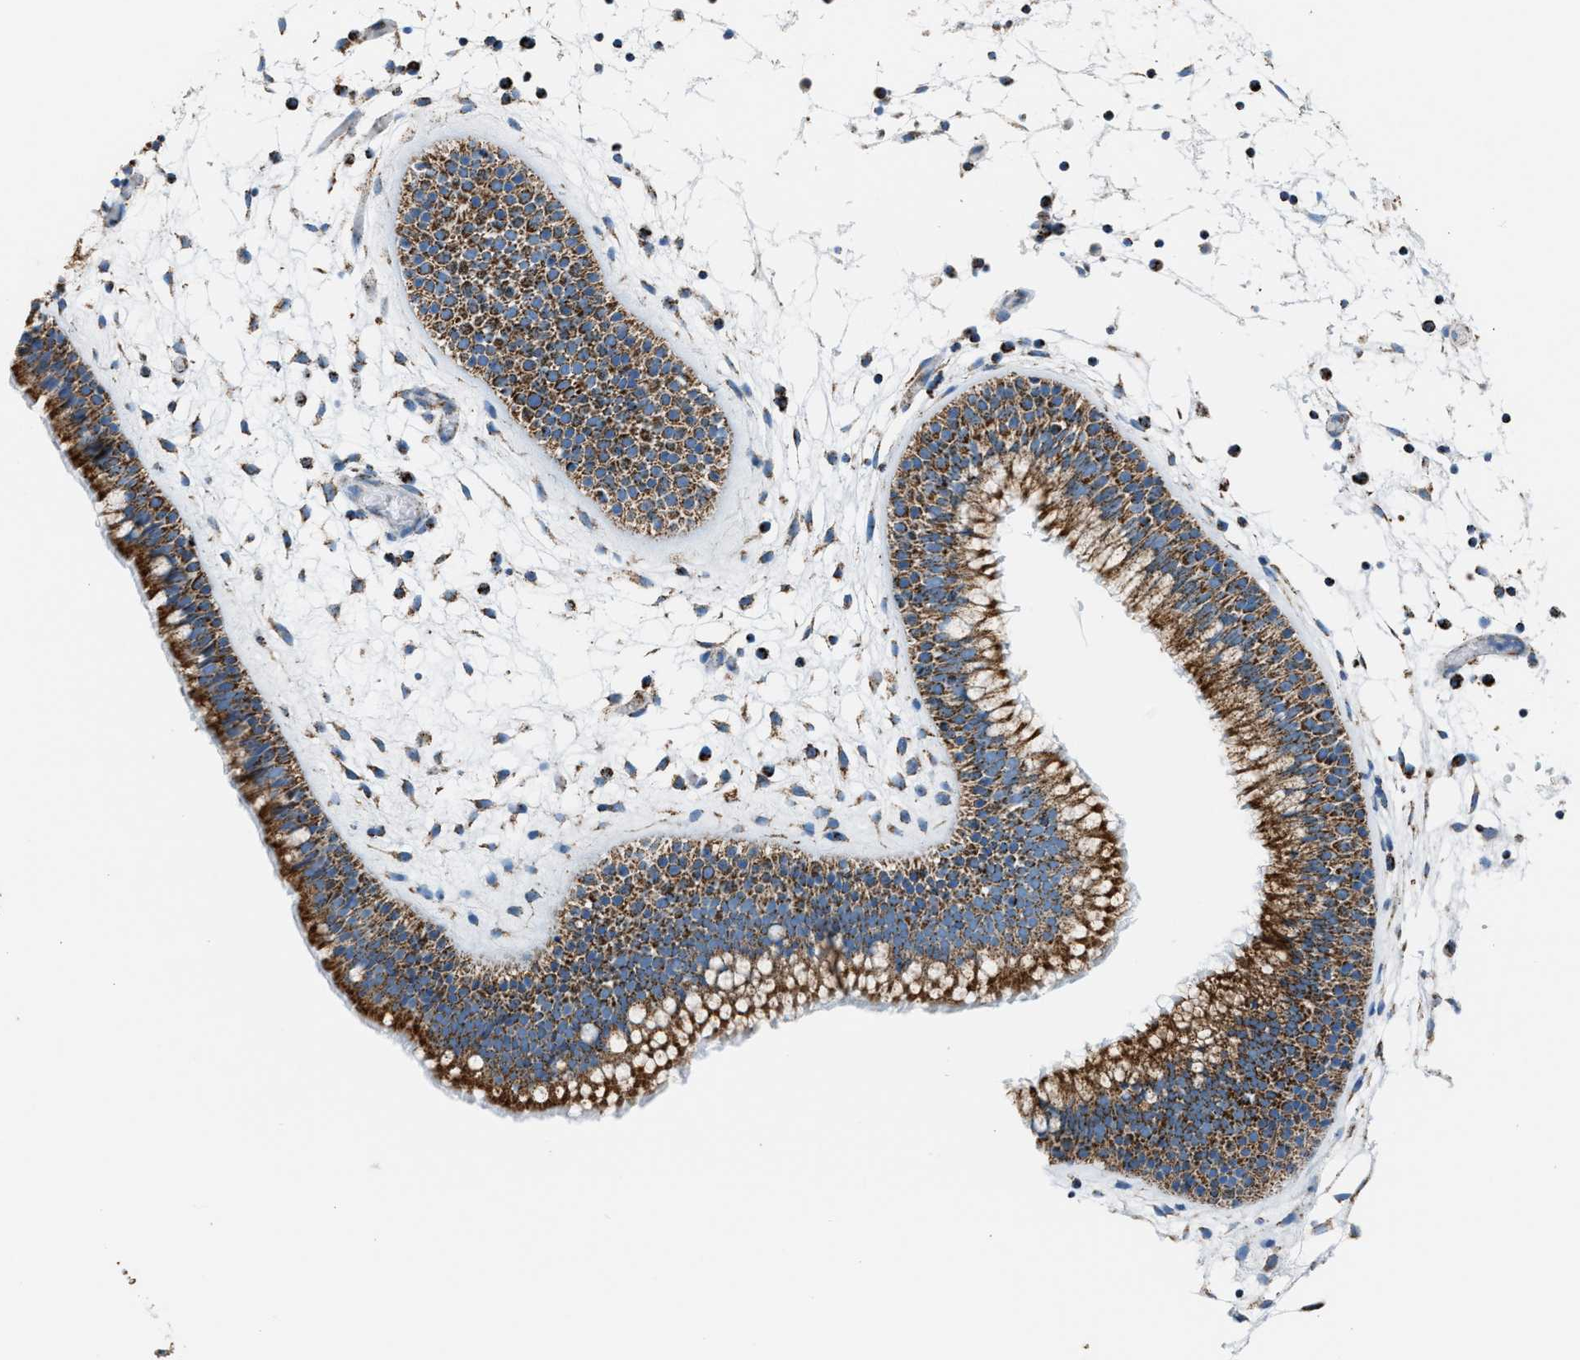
{"staining": {"intensity": "strong", "quantity": ">75%", "location": "cytoplasmic/membranous"}, "tissue": "nasopharynx", "cell_type": "Respiratory epithelial cells", "image_type": "normal", "snomed": [{"axis": "morphology", "description": "Normal tissue, NOS"}, {"axis": "morphology", "description": "Inflammation, NOS"}, {"axis": "topography", "description": "Nasopharynx"}], "caption": "A high amount of strong cytoplasmic/membranous expression is appreciated in approximately >75% of respiratory epithelial cells in benign nasopharynx. (DAB (3,3'-diaminobenzidine) = brown stain, brightfield microscopy at high magnification).", "gene": "MDH2", "patient": {"sex": "male", "age": 48}}